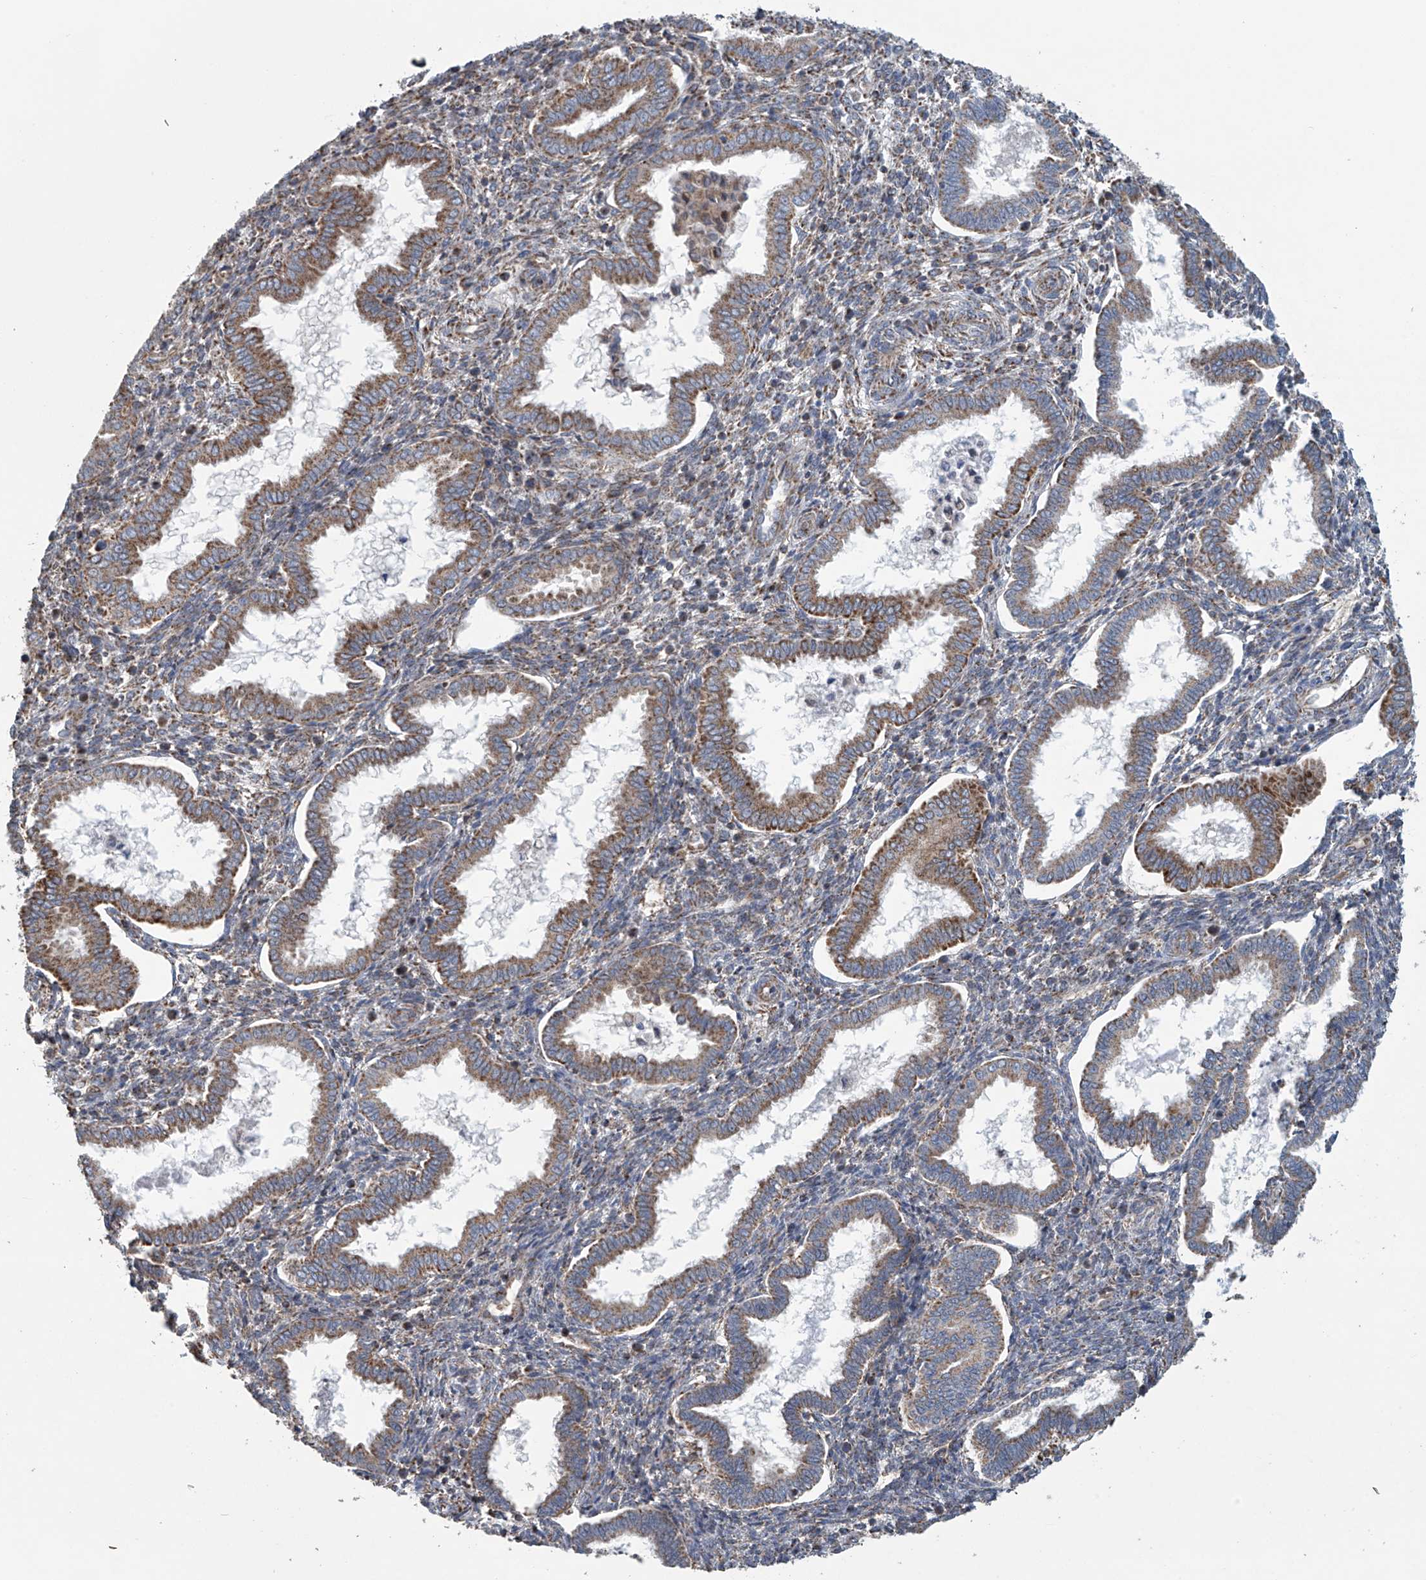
{"staining": {"intensity": "weak", "quantity": "25%-75%", "location": "cytoplasmic/membranous"}, "tissue": "endometrium", "cell_type": "Cells in endometrial stroma", "image_type": "normal", "snomed": [{"axis": "morphology", "description": "Normal tissue, NOS"}, {"axis": "topography", "description": "Endometrium"}], "caption": "Weak cytoplasmic/membranous protein staining is appreciated in approximately 25%-75% of cells in endometrial stroma in endometrium.", "gene": "COMMD1", "patient": {"sex": "female", "age": 24}}